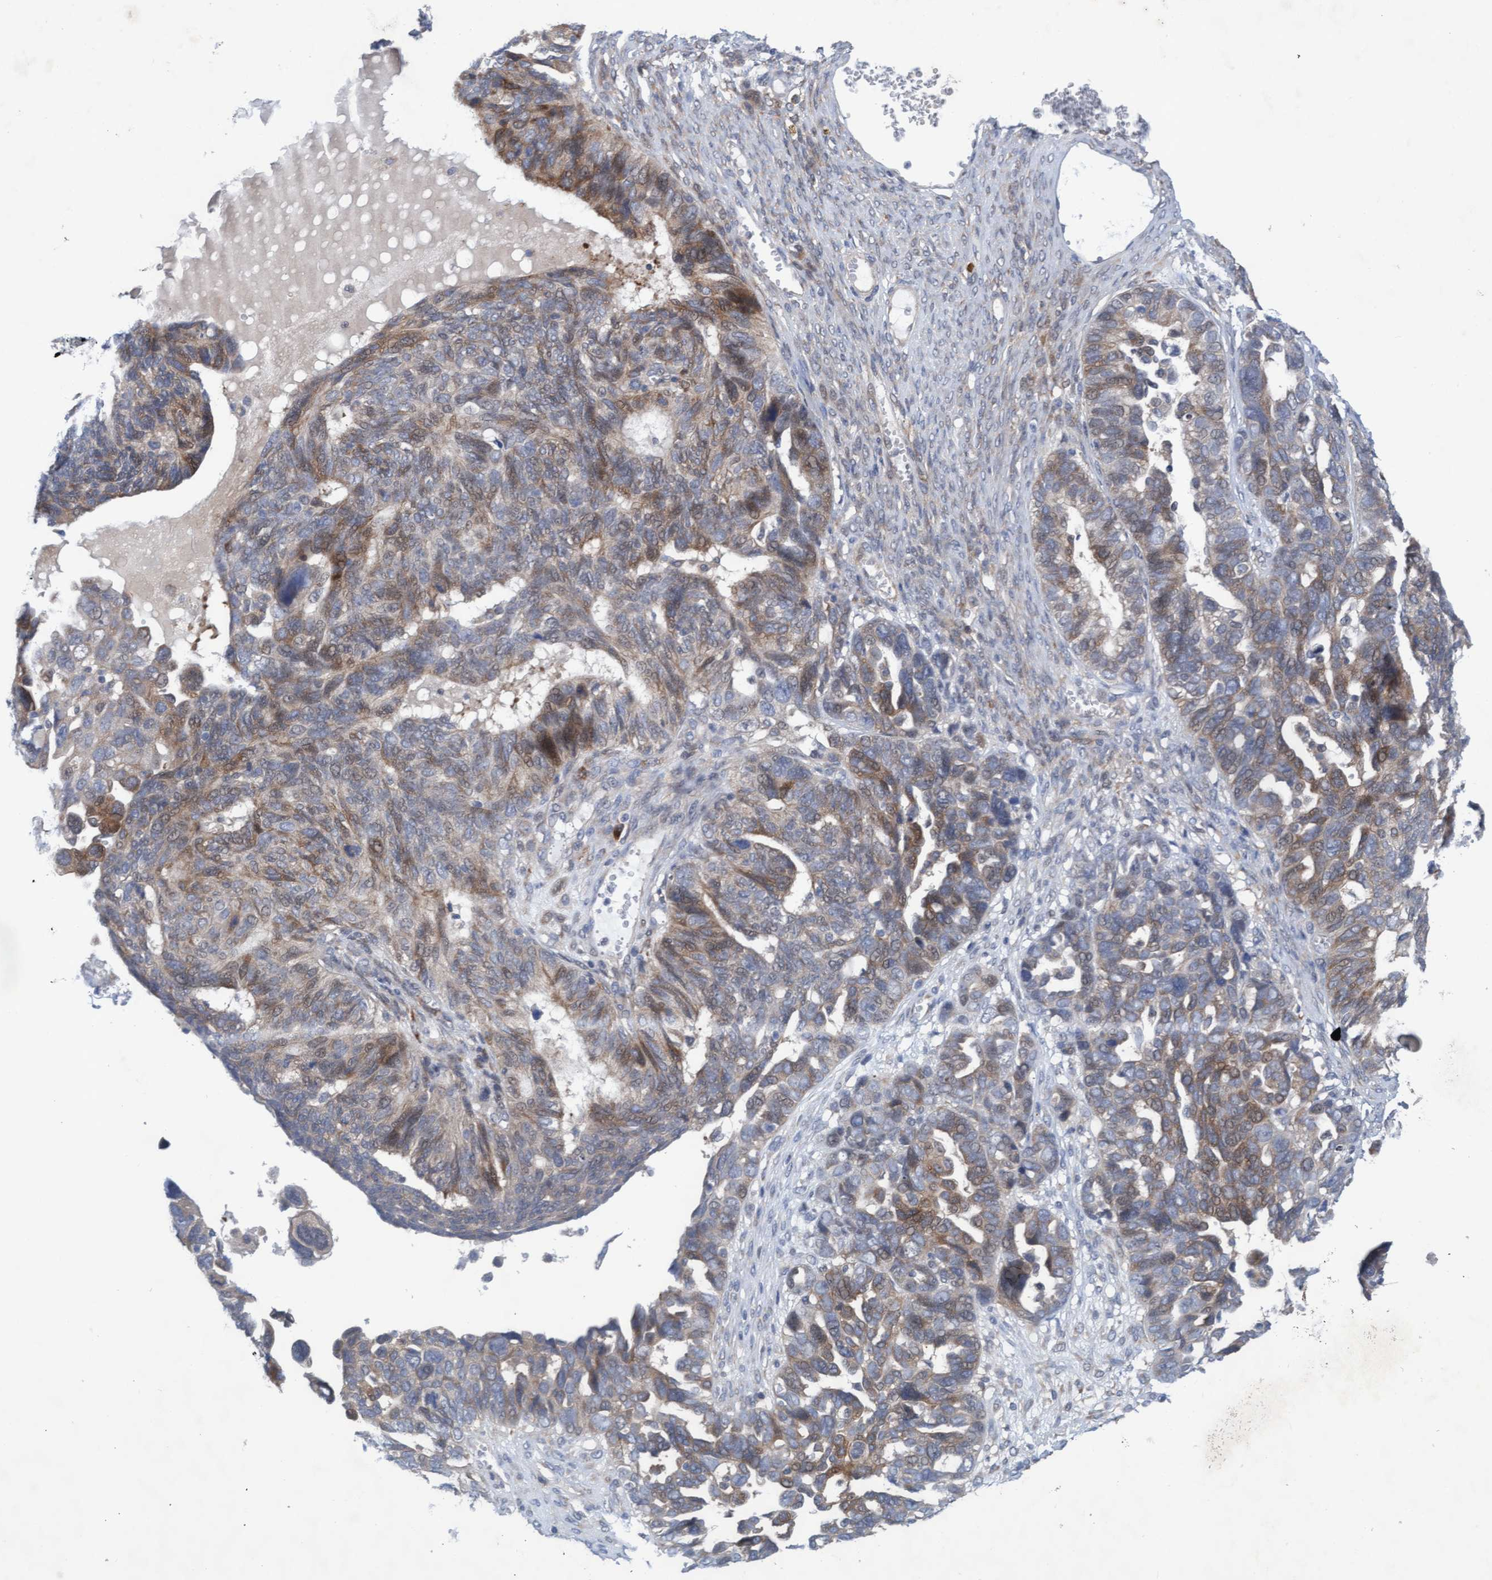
{"staining": {"intensity": "moderate", "quantity": "25%-75%", "location": "cytoplasmic/membranous"}, "tissue": "ovarian cancer", "cell_type": "Tumor cells", "image_type": "cancer", "snomed": [{"axis": "morphology", "description": "Cystadenocarcinoma, serous, NOS"}, {"axis": "topography", "description": "Ovary"}], "caption": "Protein staining reveals moderate cytoplasmic/membranous positivity in about 25%-75% of tumor cells in serous cystadenocarcinoma (ovarian).", "gene": "PLCD1", "patient": {"sex": "female", "age": 79}}